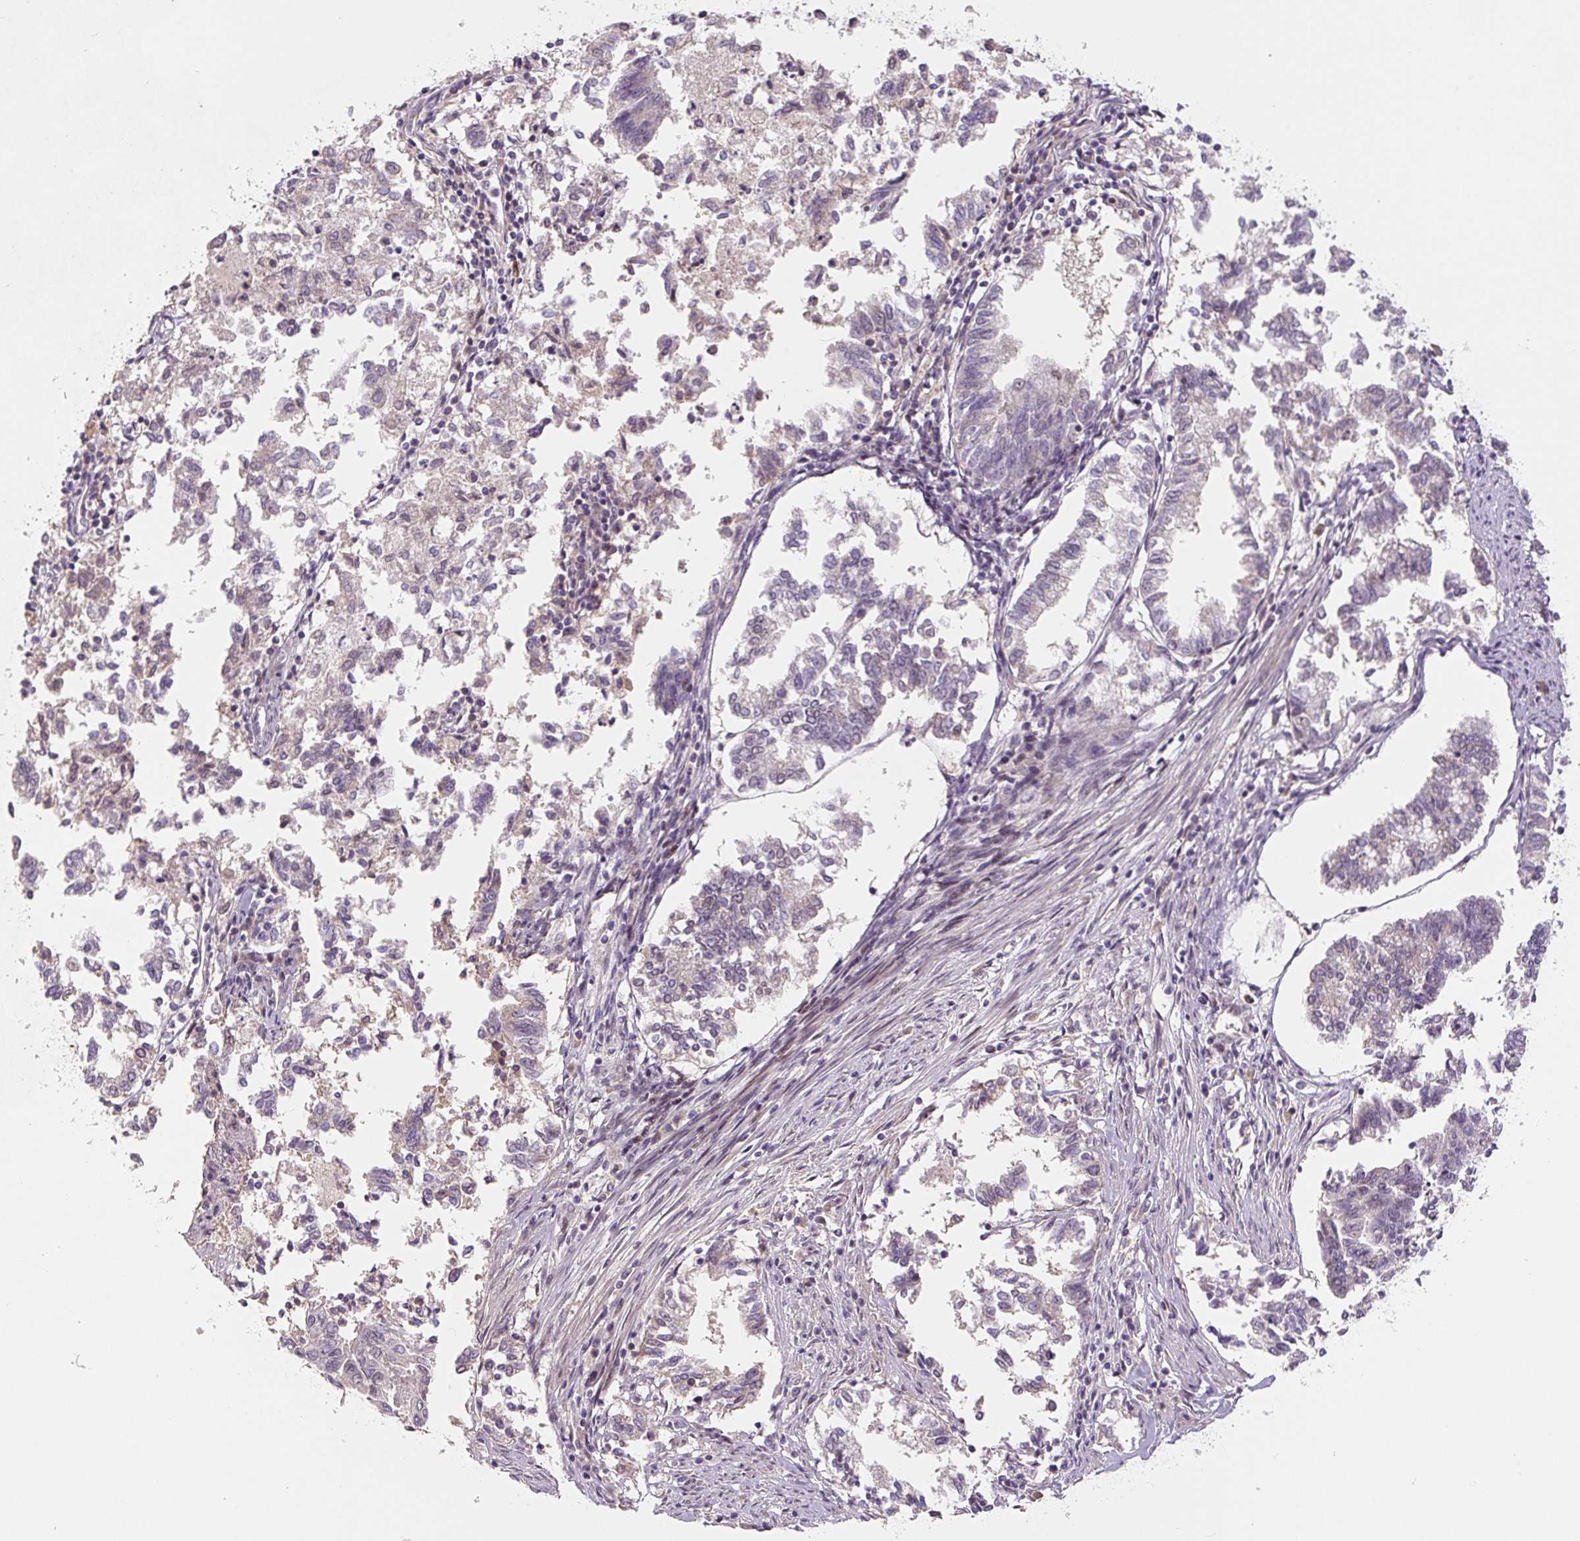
{"staining": {"intensity": "negative", "quantity": "none", "location": "none"}, "tissue": "endometrial cancer", "cell_type": "Tumor cells", "image_type": "cancer", "snomed": [{"axis": "morphology", "description": "Necrosis, NOS"}, {"axis": "morphology", "description": "Adenocarcinoma, NOS"}, {"axis": "topography", "description": "Endometrium"}], "caption": "Immunohistochemical staining of human endometrial cancer displays no significant staining in tumor cells.", "gene": "PWWP3B", "patient": {"sex": "female", "age": 79}}